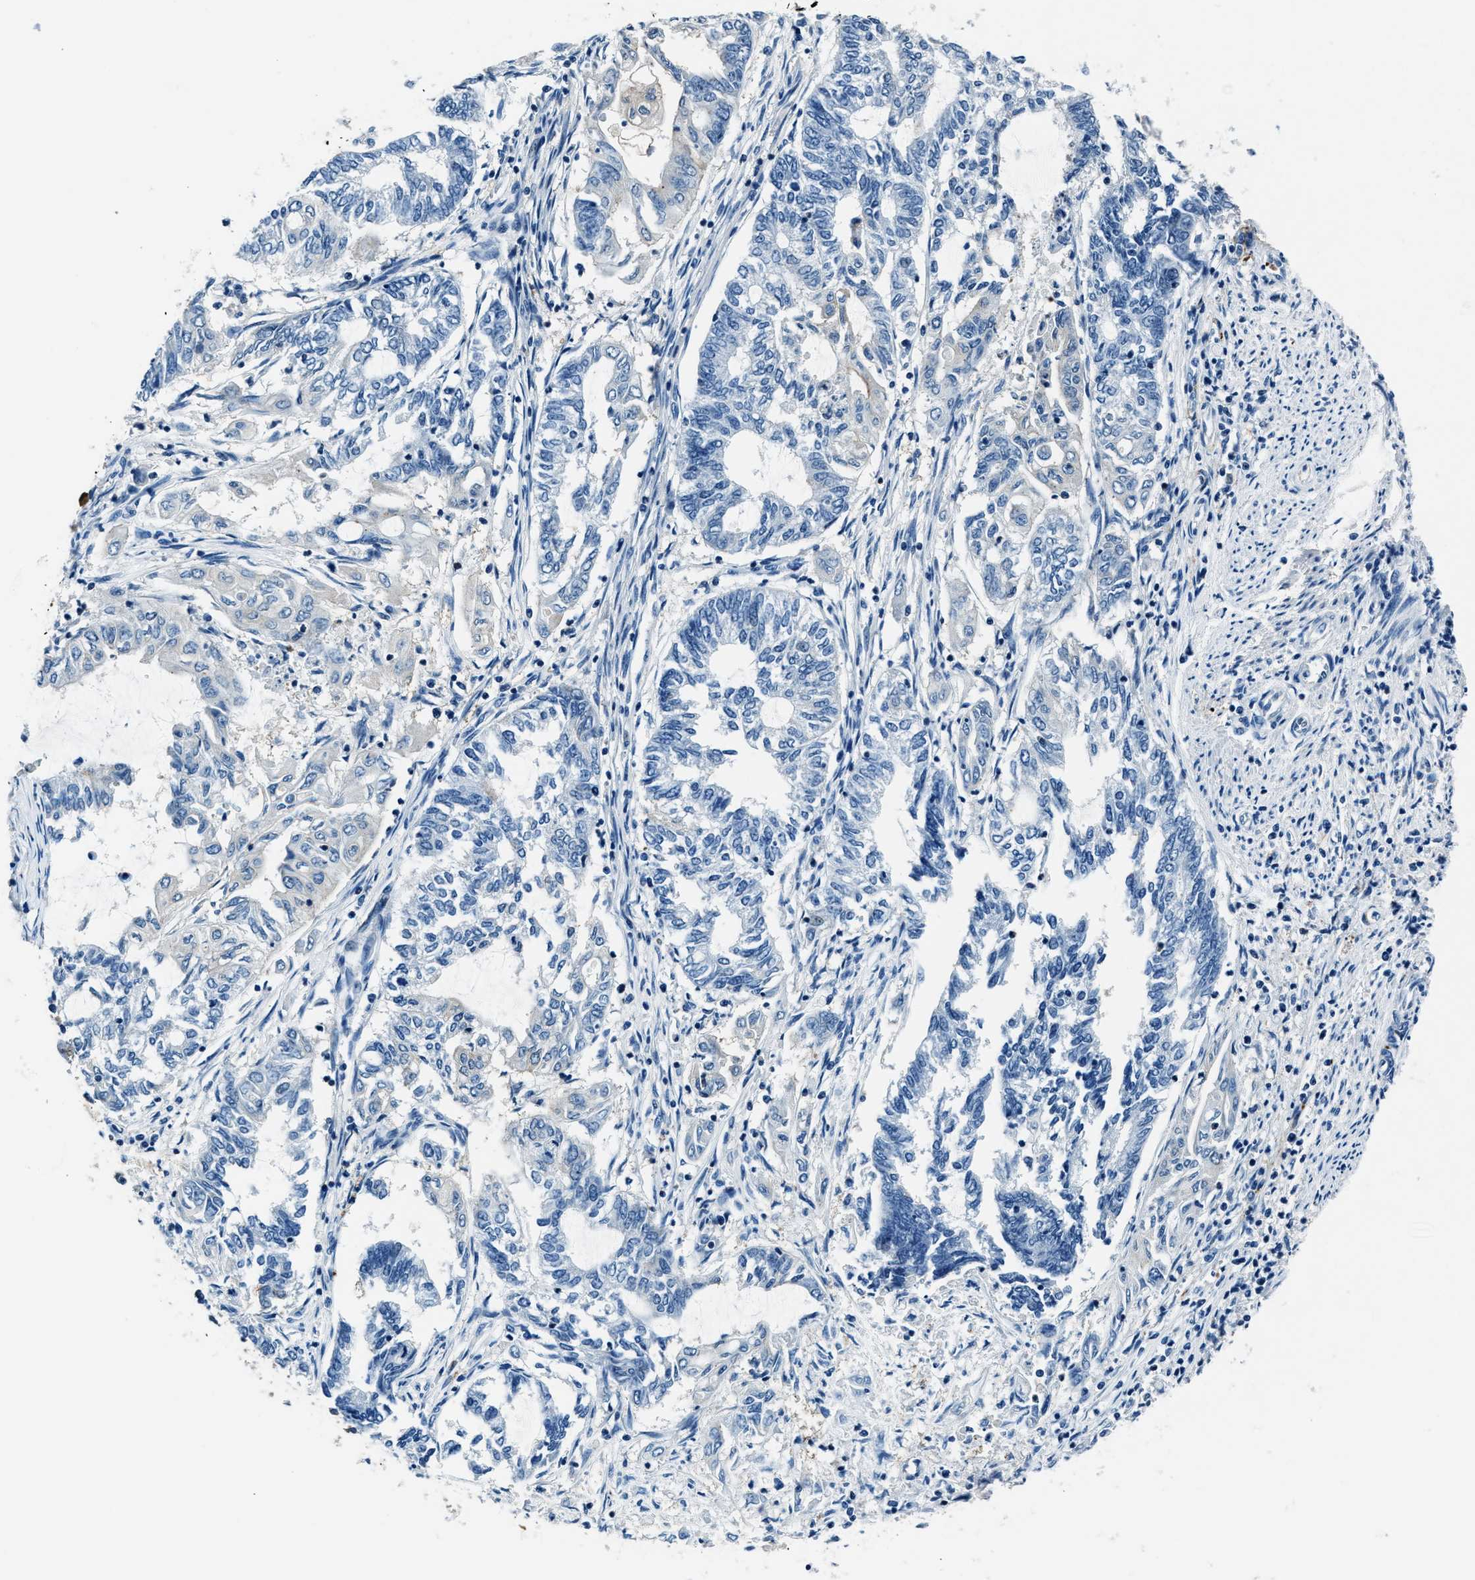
{"staining": {"intensity": "negative", "quantity": "none", "location": "none"}, "tissue": "endometrial cancer", "cell_type": "Tumor cells", "image_type": "cancer", "snomed": [{"axis": "morphology", "description": "Adenocarcinoma, NOS"}, {"axis": "topography", "description": "Uterus"}, {"axis": "topography", "description": "Endometrium"}], "caption": "This is an IHC image of human endometrial cancer. There is no staining in tumor cells.", "gene": "PTPDC1", "patient": {"sex": "female", "age": 70}}